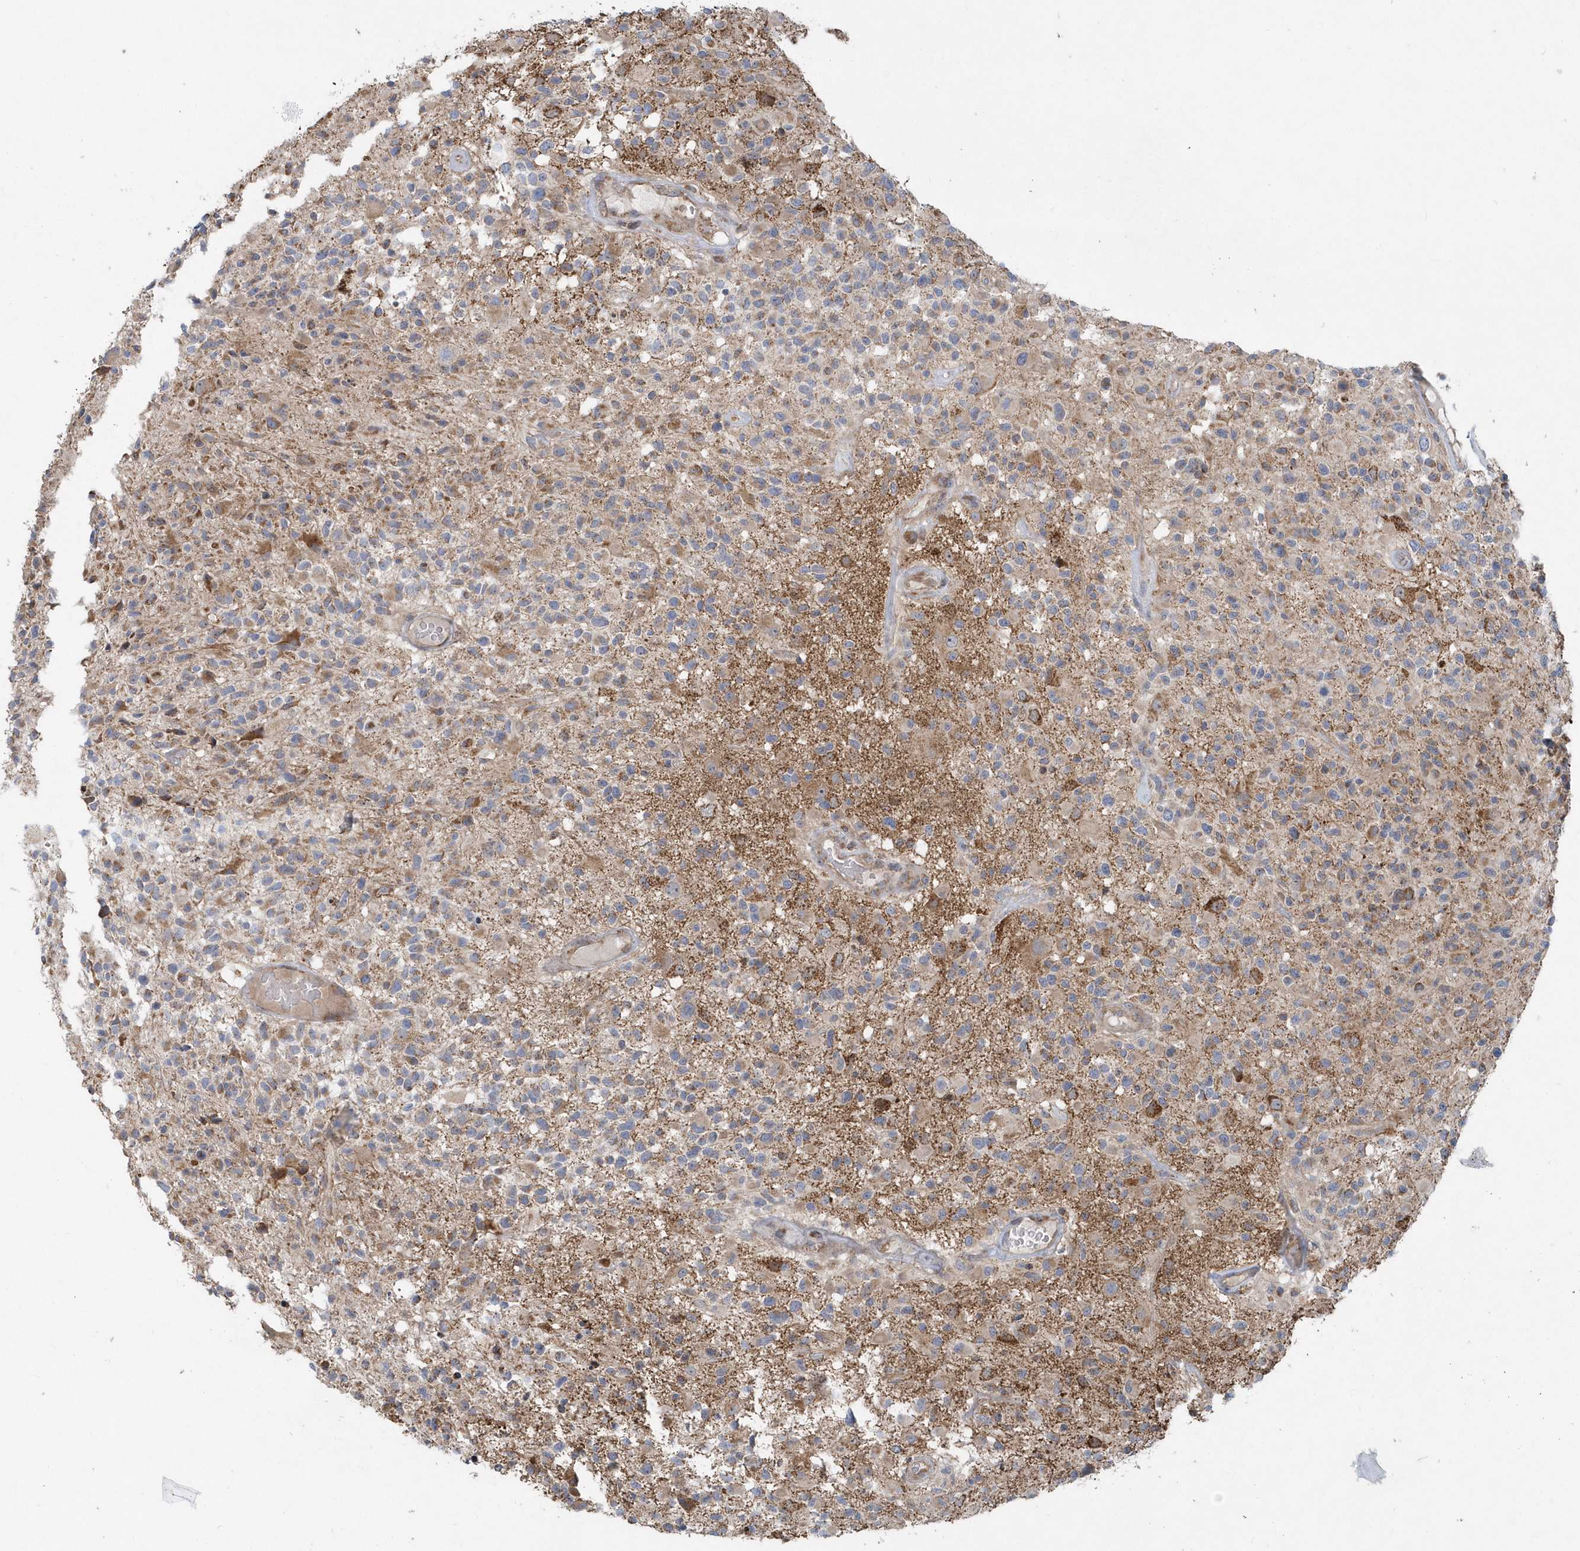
{"staining": {"intensity": "moderate", "quantity": "<25%", "location": "cytoplasmic/membranous"}, "tissue": "glioma", "cell_type": "Tumor cells", "image_type": "cancer", "snomed": [{"axis": "morphology", "description": "Glioma, malignant, High grade"}, {"axis": "morphology", "description": "Glioblastoma, NOS"}, {"axis": "topography", "description": "Brain"}], "caption": "A high-resolution micrograph shows IHC staining of glioma, which demonstrates moderate cytoplasmic/membranous expression in about <25% of tumor cells.", "gene": "PPP1R7", "patient": {"sex": "male", "age": 60}}